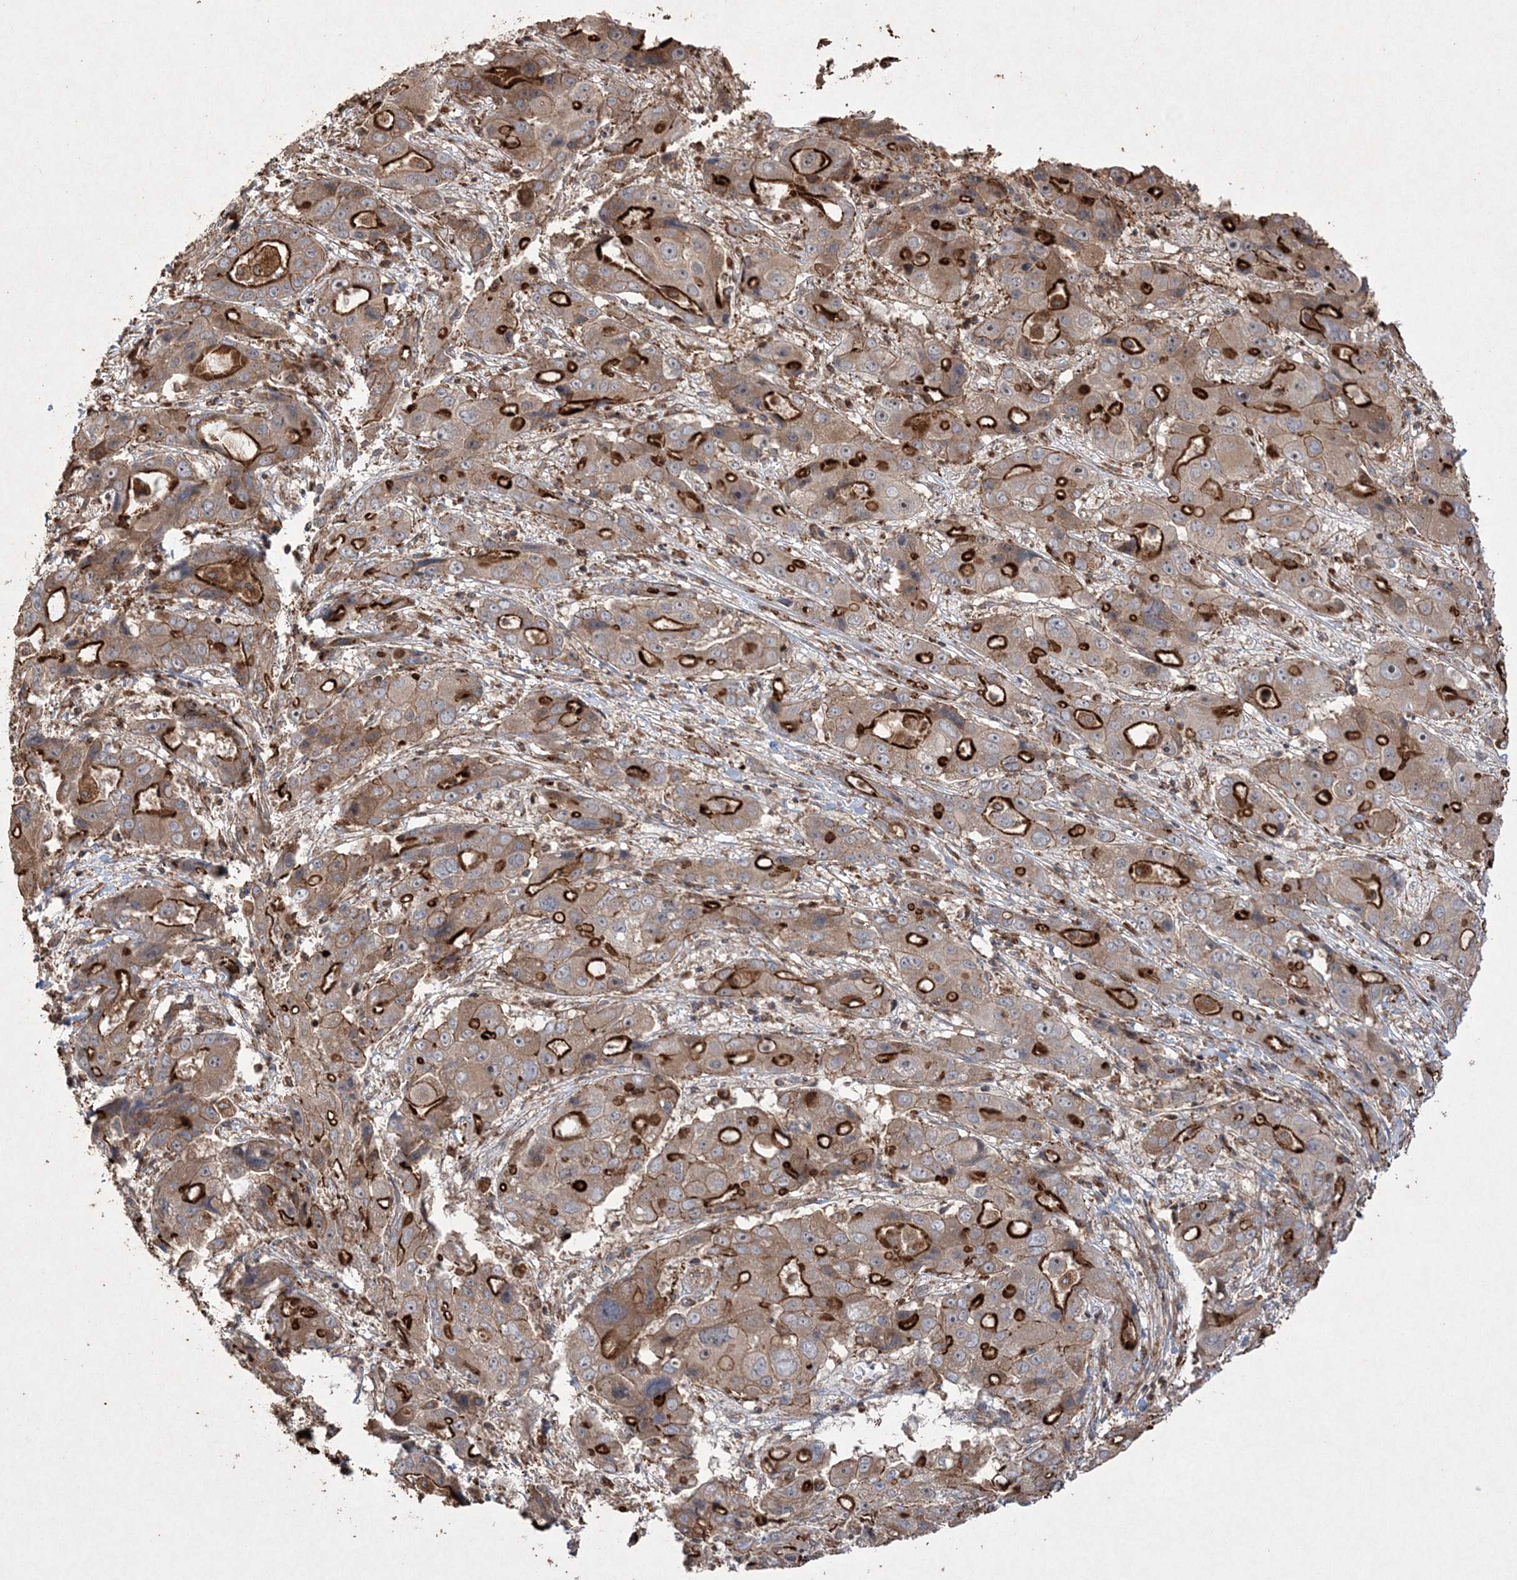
{"staining": {"intensity": "strong", "quantity": "25%-75%", "location": "cytoplasmic/membranous"}, "tissue": "liver cancer", "cell_type": "Tumor cells", "image_type": "cancer", "snomed": [{"axis": "morphology", "description": "Cholangiocarcinoma"}, {"axis": "topography", "description": "Liver"}], "caption": "A high-resolution photomicrograph shows immunohistochemistry staining of cholangiocarcinoma (liver), which shows strong cytoplasmic/membranous positivity in approximately 25%-75% of tumor cells.", "gene": "TTC7A", "patient": {"sex": "male", "age": 67}}